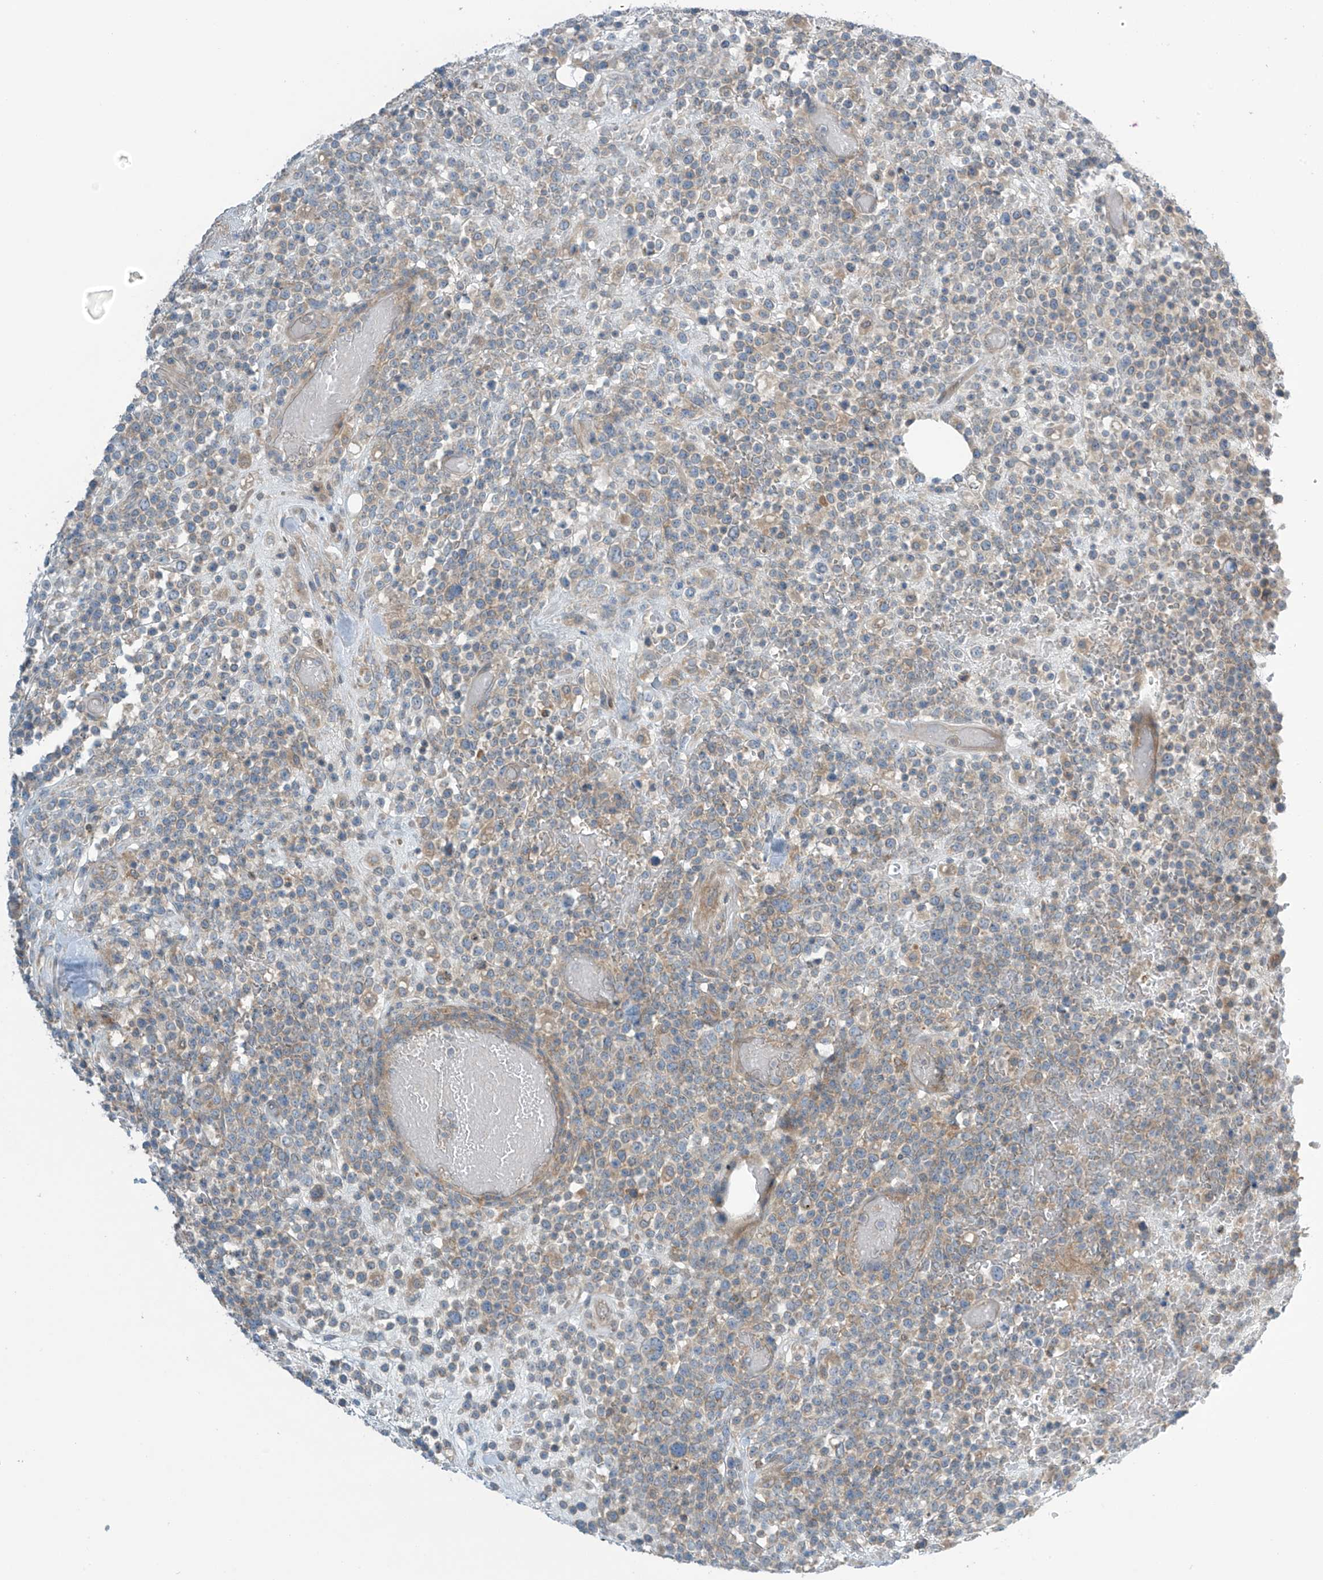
{"staining": {"intensity": "negative", "quantity": "none", "location": "none"}, "tissue": "lymphoma", "cell_type": "Tumor cells", "image_type": "cancer", "snomed": [{"axis": "morphology", "description": "Malignant lymphoma, non-Hodgkin's type, High grade"}, {"axis": "topography", "description": "Colon"}], "caption": "This is a histopathology image of IHC staining of malignant lymphoma, non-Hodgkin's type (high-grade), which shows no expression in tumor cells.", "gene": "FSD1L", "patient": {"sex": "female", "age": 53}}